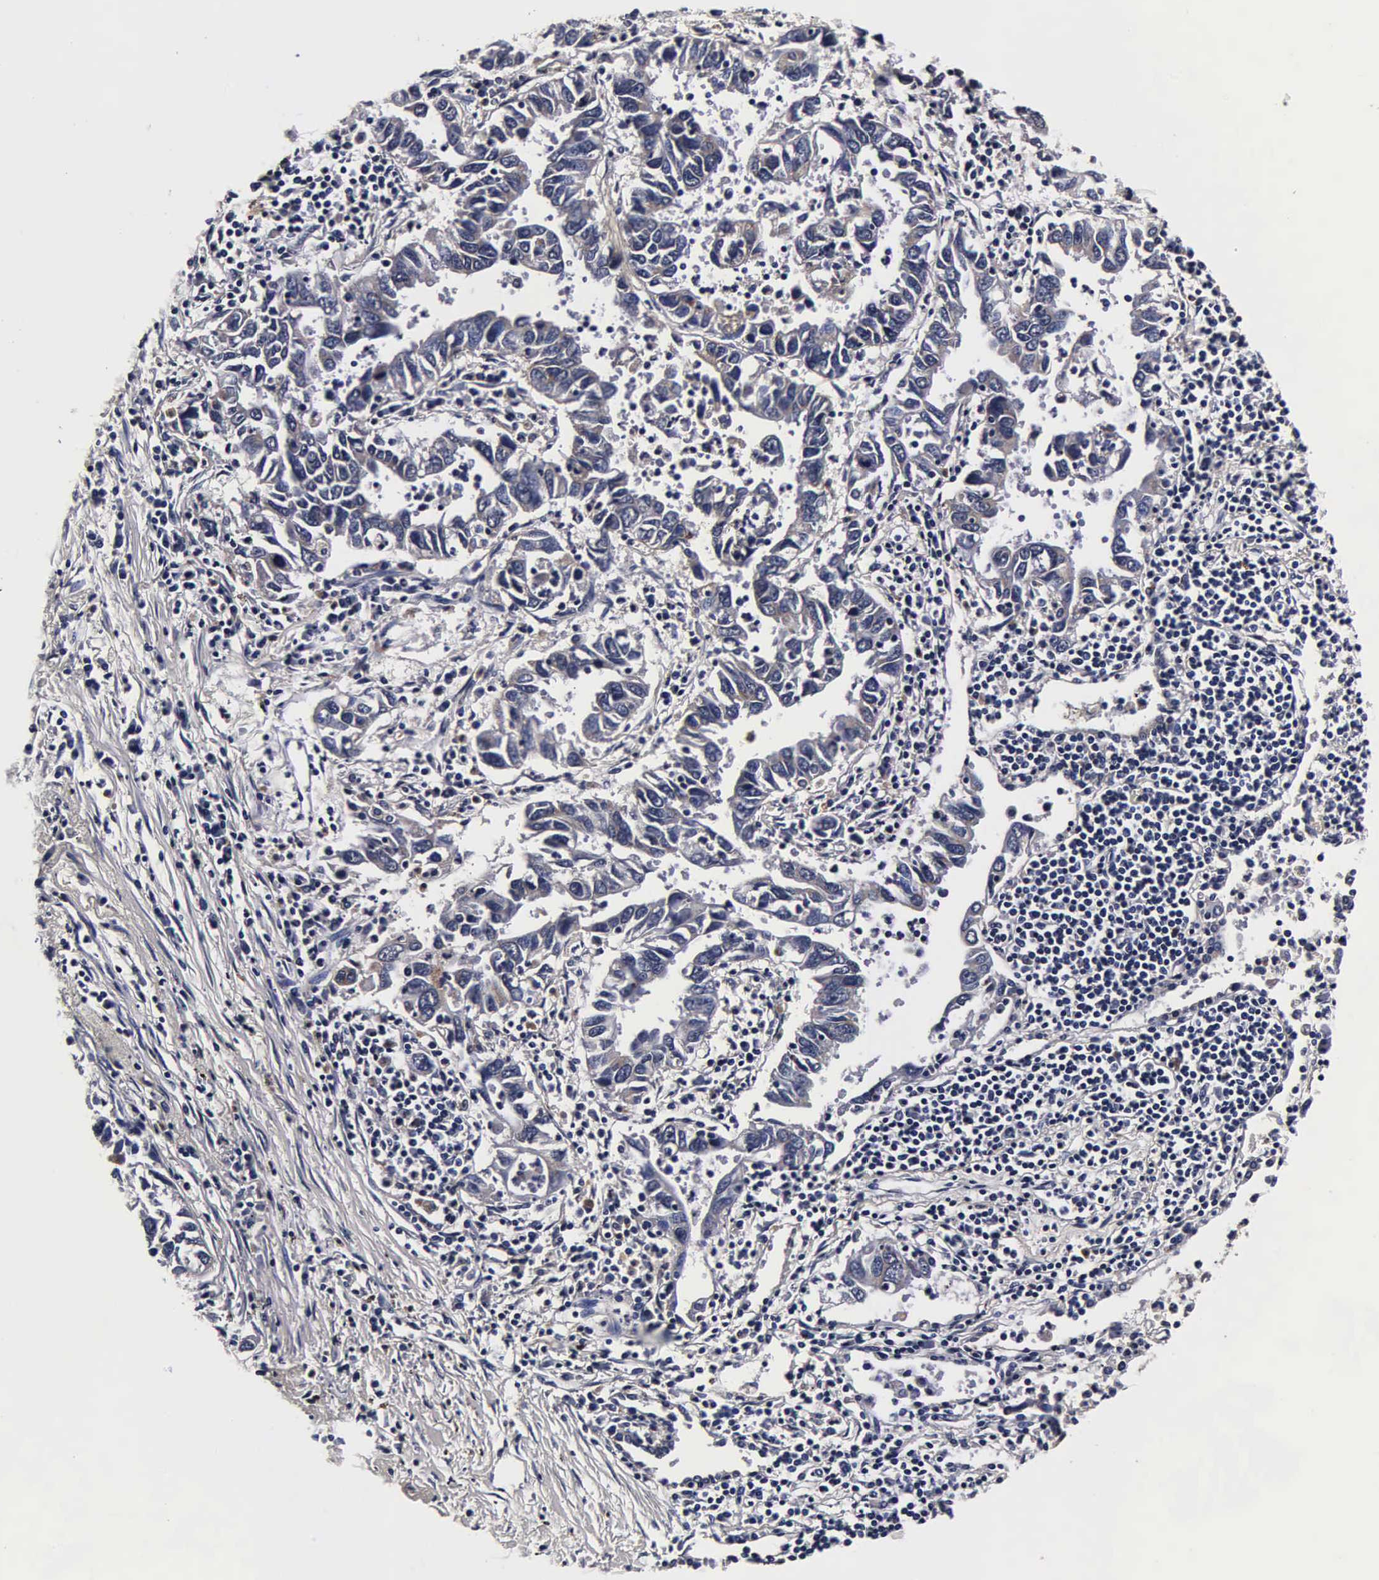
{"staining": {"intensity": "negative", "quantity": "none", "location": "none"}, "tissue": "lung cancer", "cell_type": "Tumor cells", "image_type": "cancer", "snomed": [{"axis": "morphology", "description": "Adenocarcinoma, NOS"}, {"axis": "topography", "description": "Lung"}], "caption": "Immunohistochemistry micrograph of adenocarcinoma (lung) stained for a protein (brown), which reveals no expression in tumor cells.", "gene": "CST3", "patient": {"sex": "male", "age": 48}}